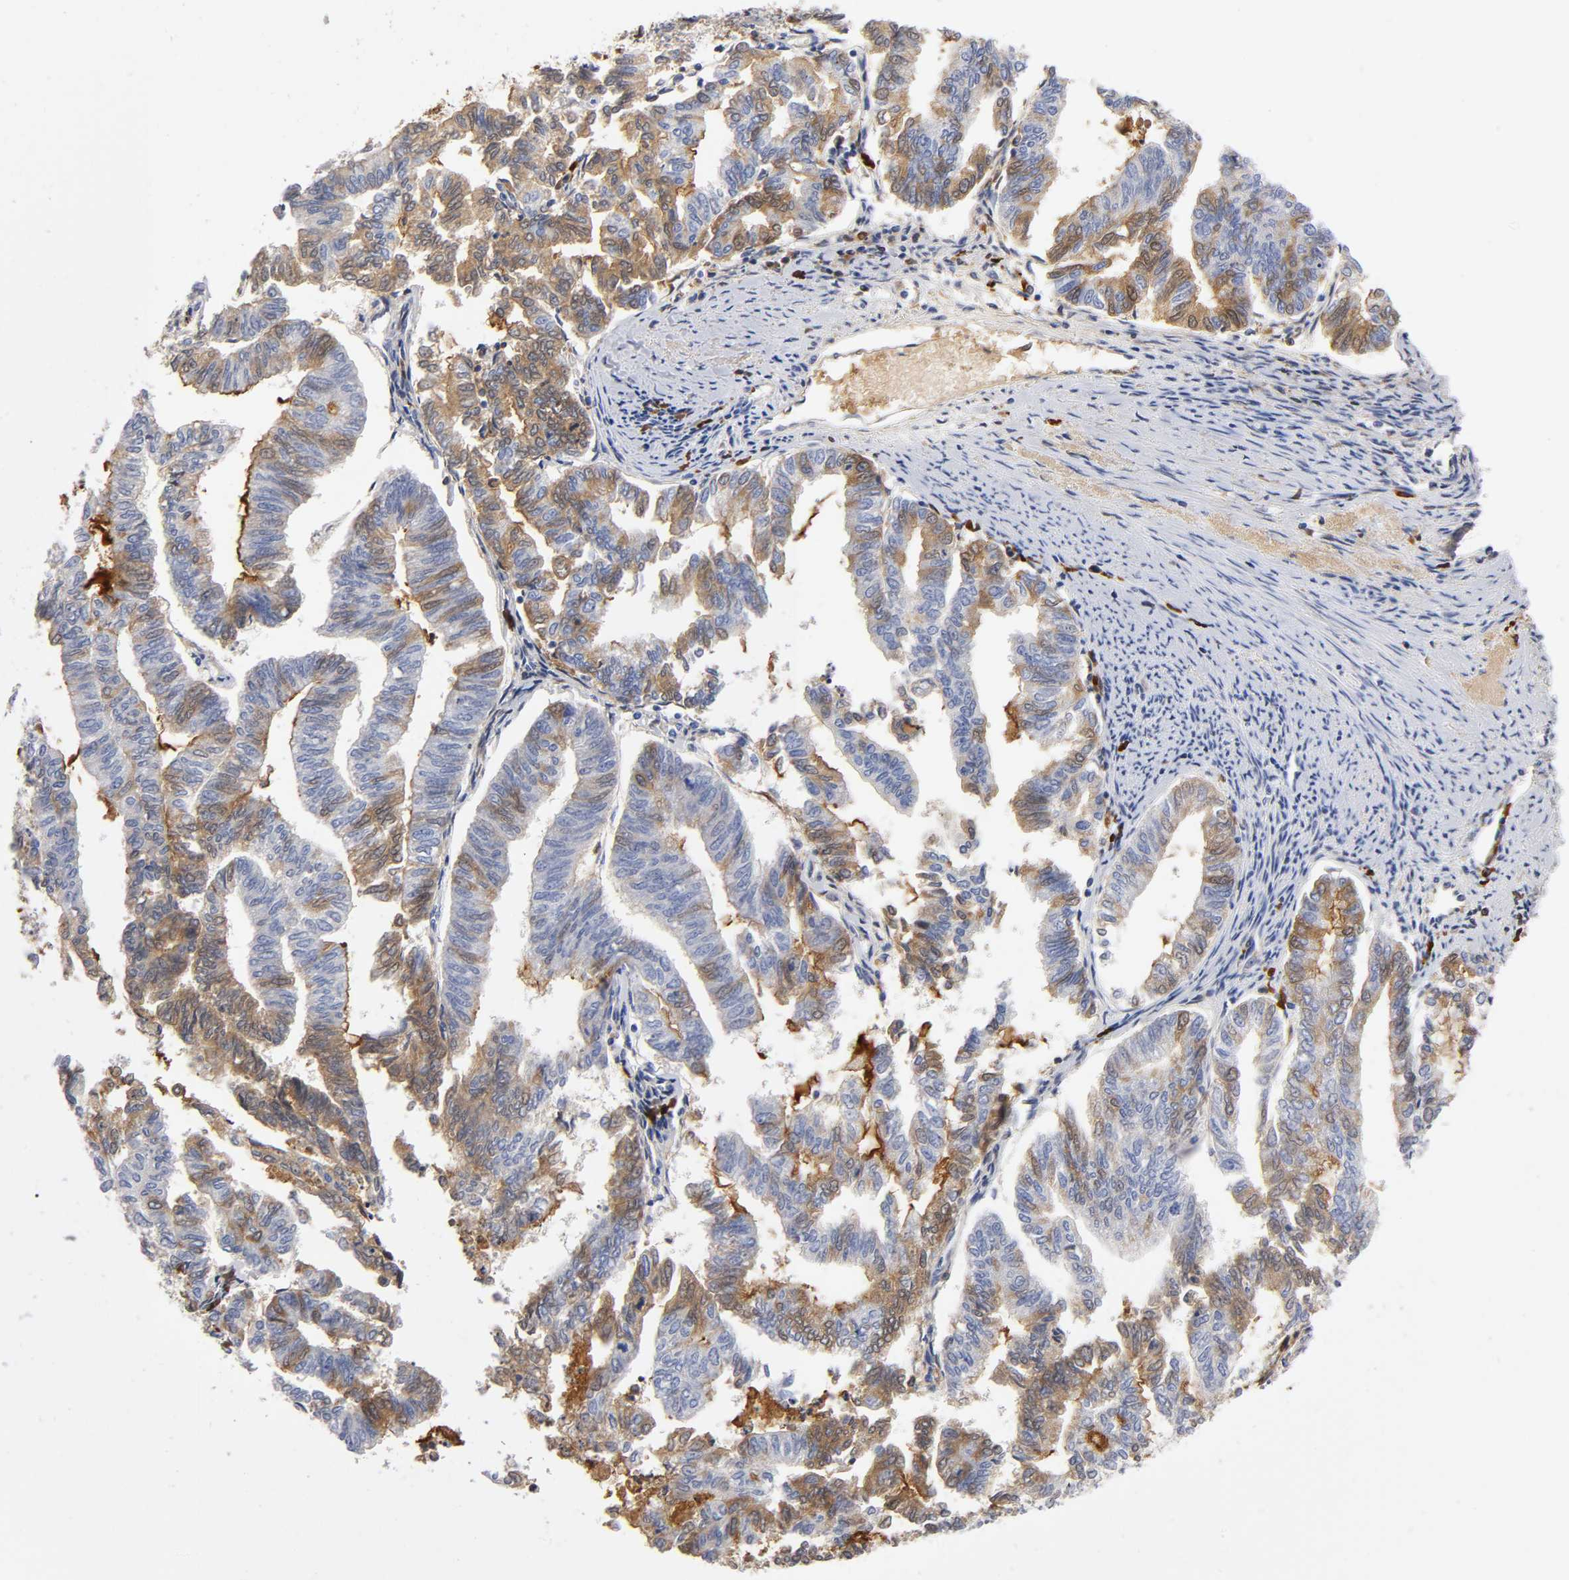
{"staining": {"intensity": "moderate", "quantity": ">75%", "location": "cytoplasmic/membranous"}, "tissue": "endometrial cancer", "cell_type": "Tumor cells", "image_type": "cancer", "snomed": [{"axis": "morphology", "description": "Adenocarcinoma, NOS"}, {"axis": "topography", "description": "Endometrium"}], "caption": "Immunohistochemistry image of endometrial cancer stained for a protein (brown), which shows medium levels of moderate cytoplasmic/membranous staining in about >75% of tumor cells.", "gene": "NOVA1", "patient": {"sex": "female", "age": 79}}